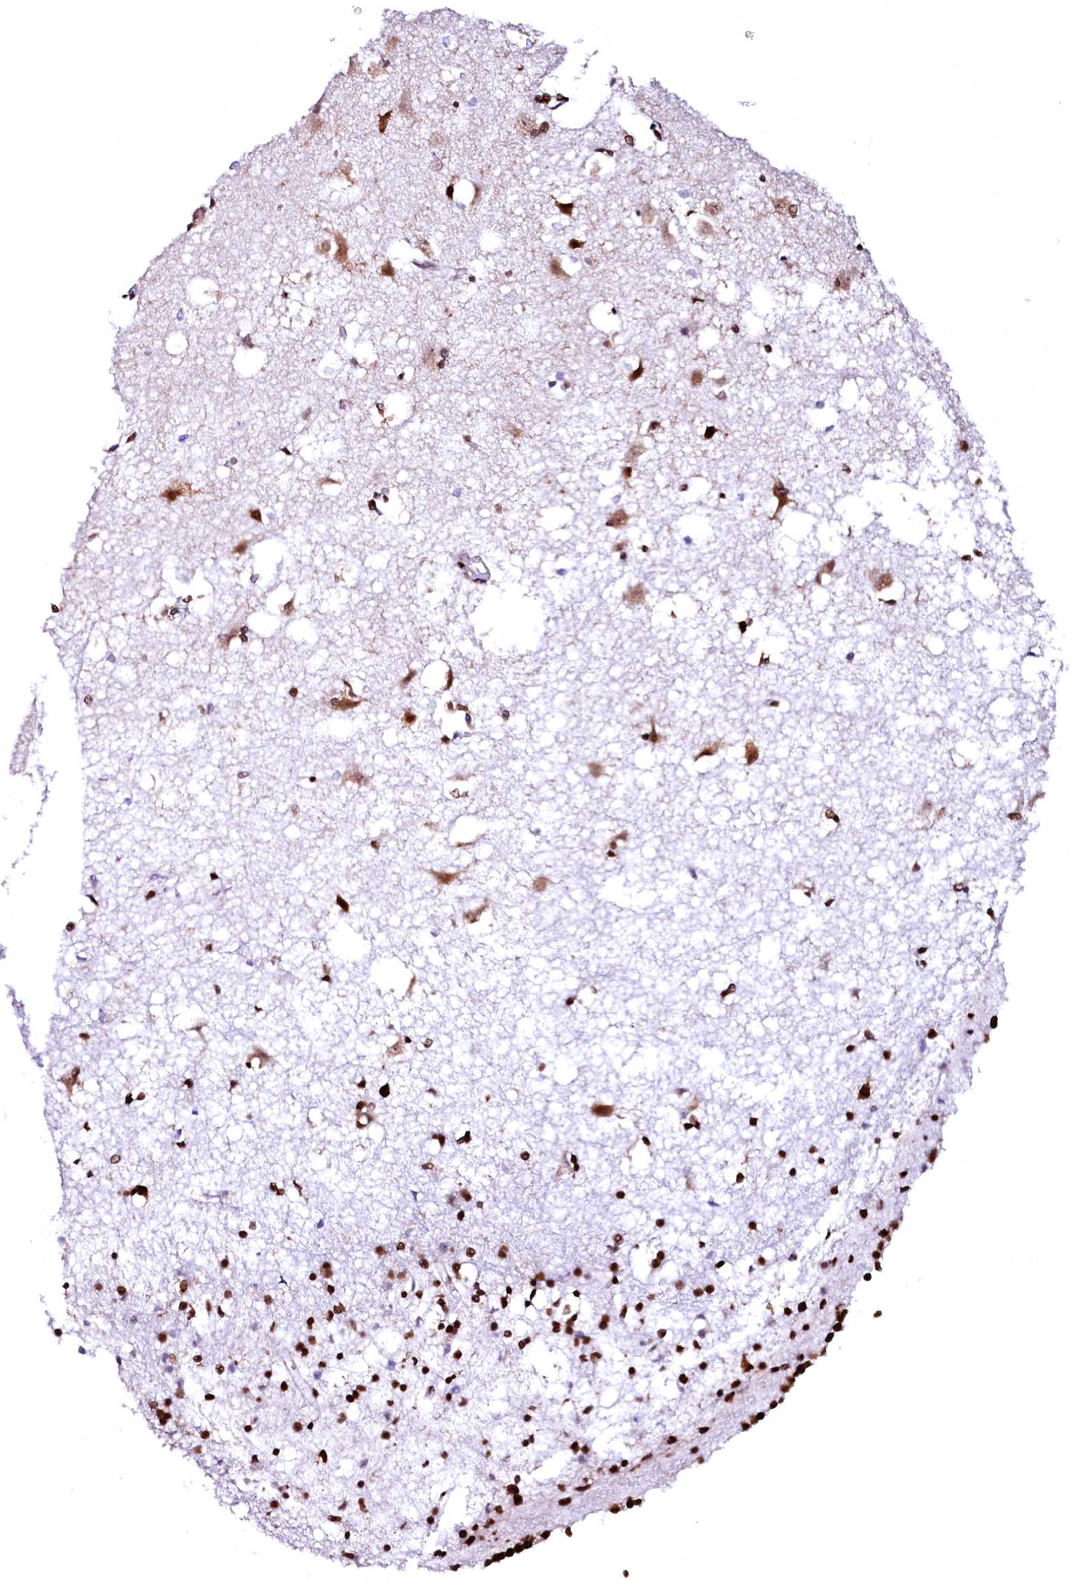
{"staining": {"intensity": "strong", "quantity": ">75%", "location": "nuclear"}, "tissue": "caudate", "cell_type": "Glial cells", "image_type": "normal", "snomed": [{"axis": "morphology", "description": "Normal tissue, NOS"}, {"axis": "topography", "description": "Lateral ventricle wall"}], "caption": "Brown immunohistochemical staining in normal human caudate displays strong nuclear positivity in approximately >75% of glial cells. The protein of interest is stained brown, and the nuclei are stained in blue (DAB (3,3'-diaminobenzidine) IHC with brightfield microscopy, high magnification).", "gene": "CPSF6", "patient": {"sex": "male", "age": 45}}